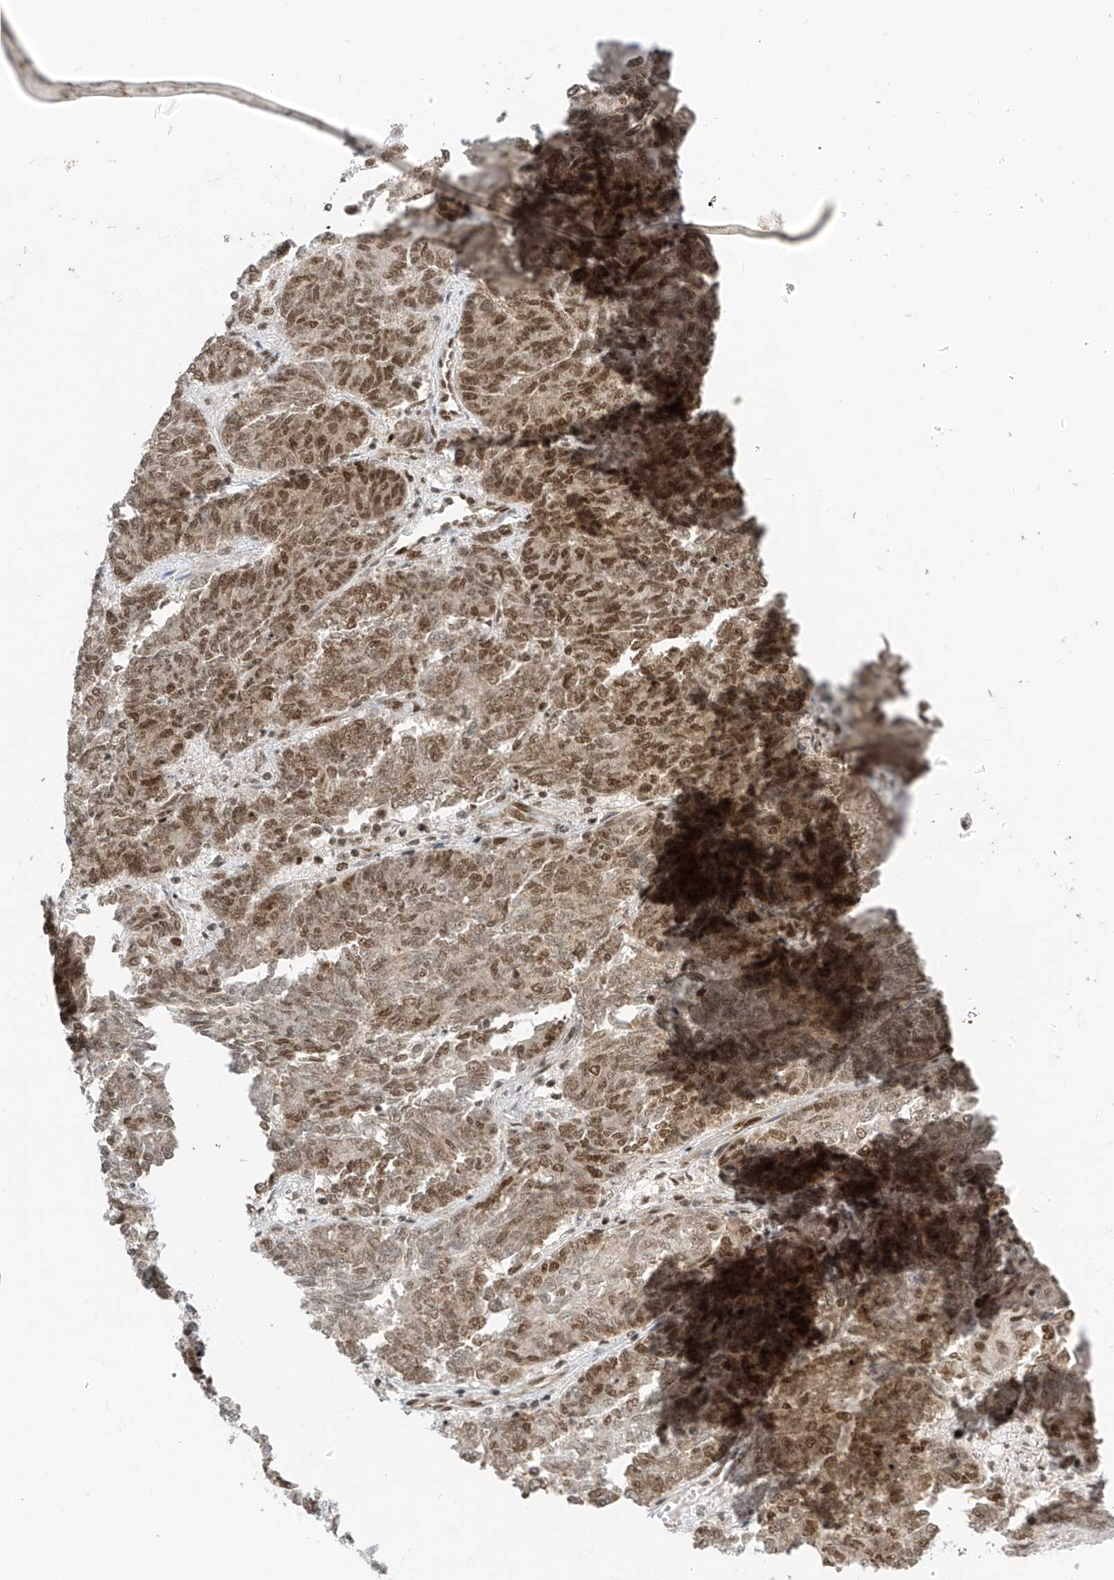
{"staining": {"intensity": "moderate", "quantity": ">75%", "location": "nuclear"}, "tissue": "endometrial cancer", "cell_type": "Tumor cells", "image_type": "cancer", "snomed": [{"axis": "morphology", "description": "Adenocarcinoma, NOS"}, {"axis": "topography", "description": "Endometrium"}], "caption": "A histopathology image showing moderate nuclear expression in about >75% of tumor cells in endometrial cancer (adenocarcinoma), as visualized by brown immunohistochemical staining.", "gene": "AURKAIP1", "patient": {"sex": "female", "age": 80}}